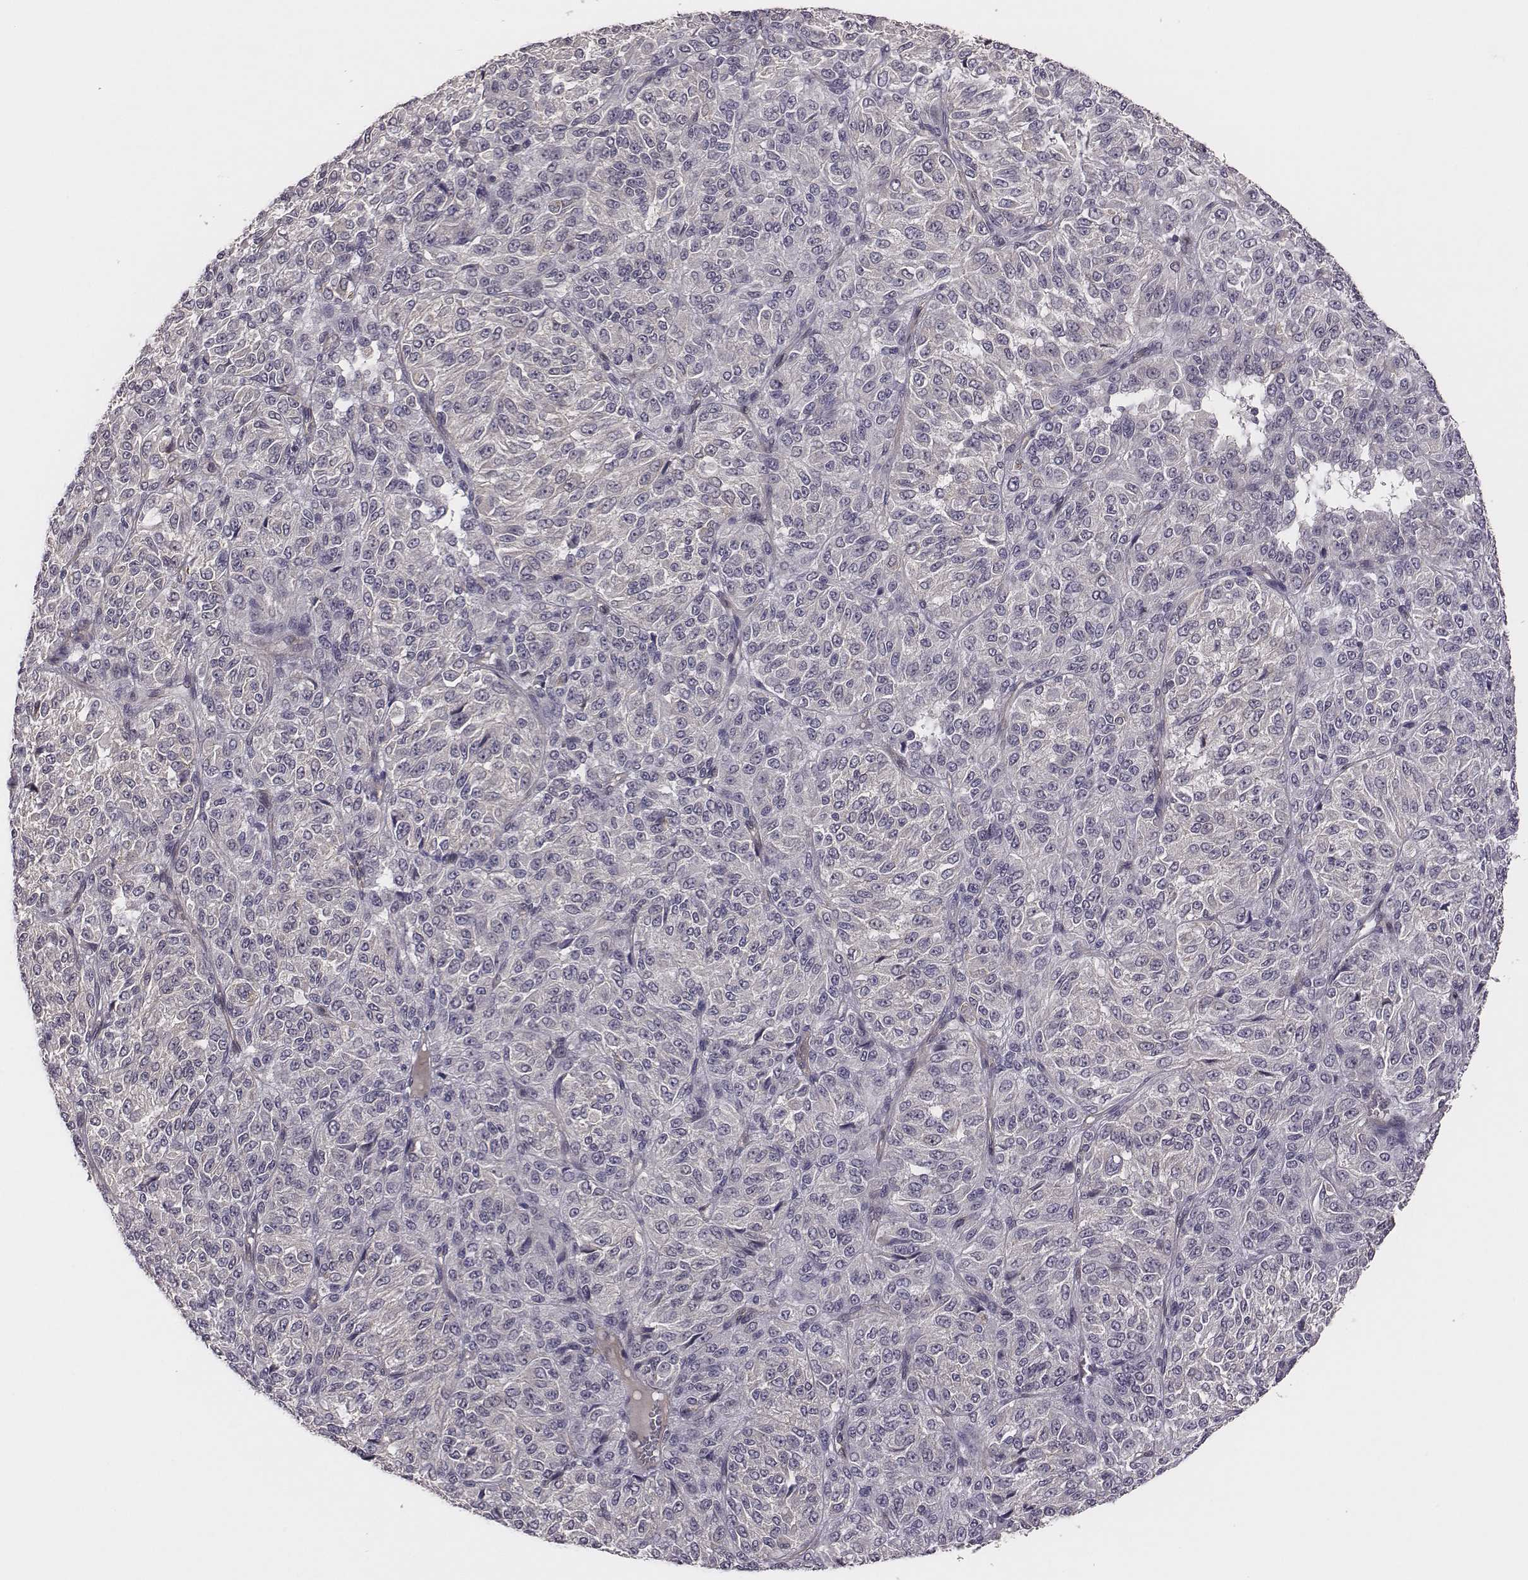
{"staining": {"intensity": "negative", "quantity": "none", "location": "none"}, "tissue": "melanoma", "cell_type": "Tumor cells", "image_type": "cancer", "snomed": [{"axis": "morphology", "description": "Malignant melanoma, Metastatic site"}, {"axis": "topography", "description": "Brain"}], "caption": "Tumor cells are negative for protein expression in human malignant melanoma (metastatic site).", "gene": "SCARF1", "patient": {"sex": "female", "age": 56}}